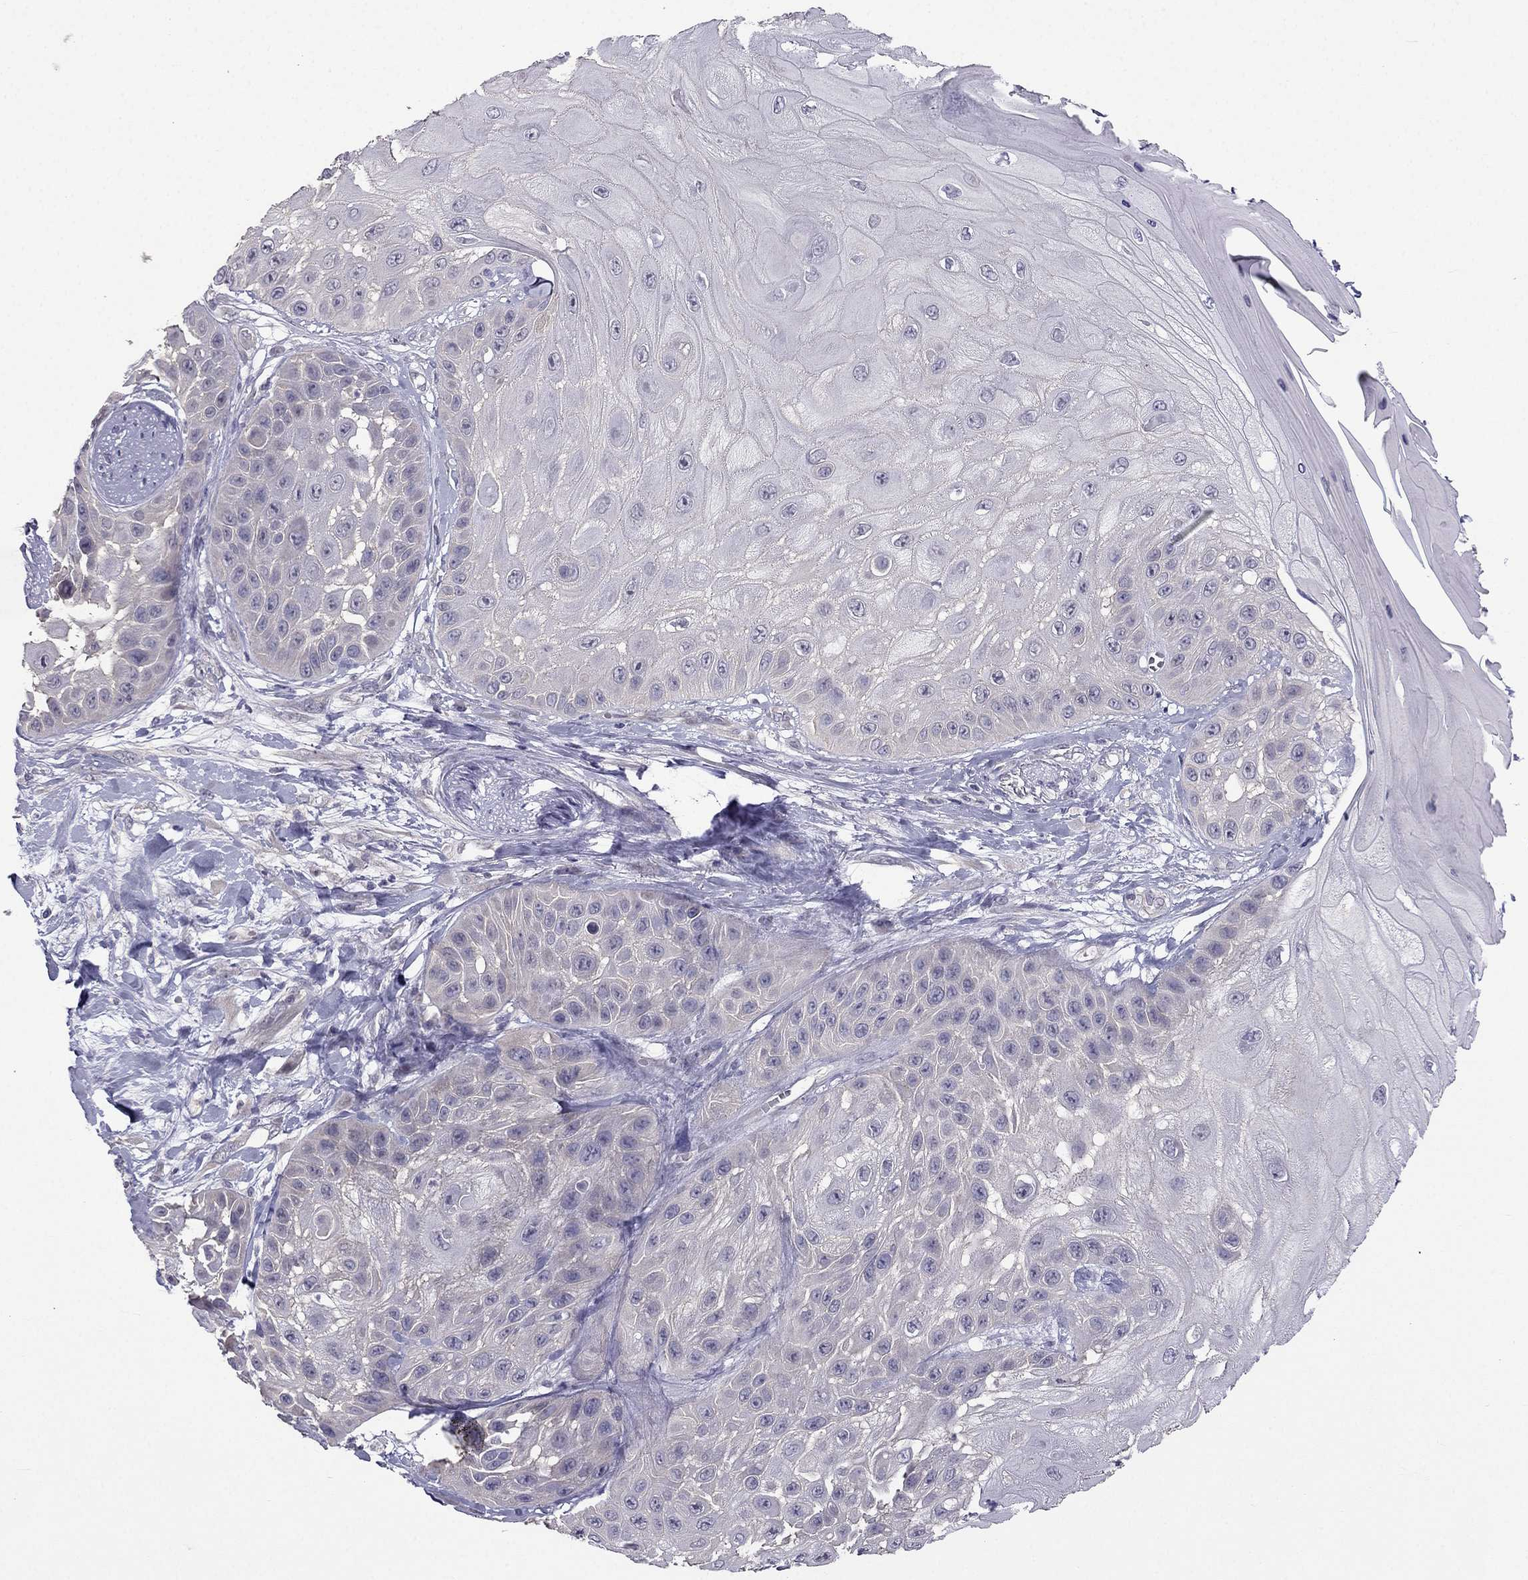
{"staining": {"intensity": "negative", "quantity": "none", "location": "none"}, "tissue": "skin cancer", "cell_type": "Tumor cells", "image_type": "cancer", "snomed": [{"axis": "morphology", "description": "Normal tissue, NOS"}, {"axis": "morphology", "description": "Squamous cell carcinoma, NOS"}, {"axis": "topography", "description": "Skin"}], "caption": "Immunohistochemistry micrograph of neoplastic tissue: human skin squamous cell carcinoma stained with DAB (3,3'-diaminobenzidine) displays no significant protein expression in tumor cells. (DAB (3,3'-diaminobenzidine) immunohistochemistry with hematoxylin counter stain).", "gene": "HSFX1", "patient": {"sex": "male", "age": 79}}